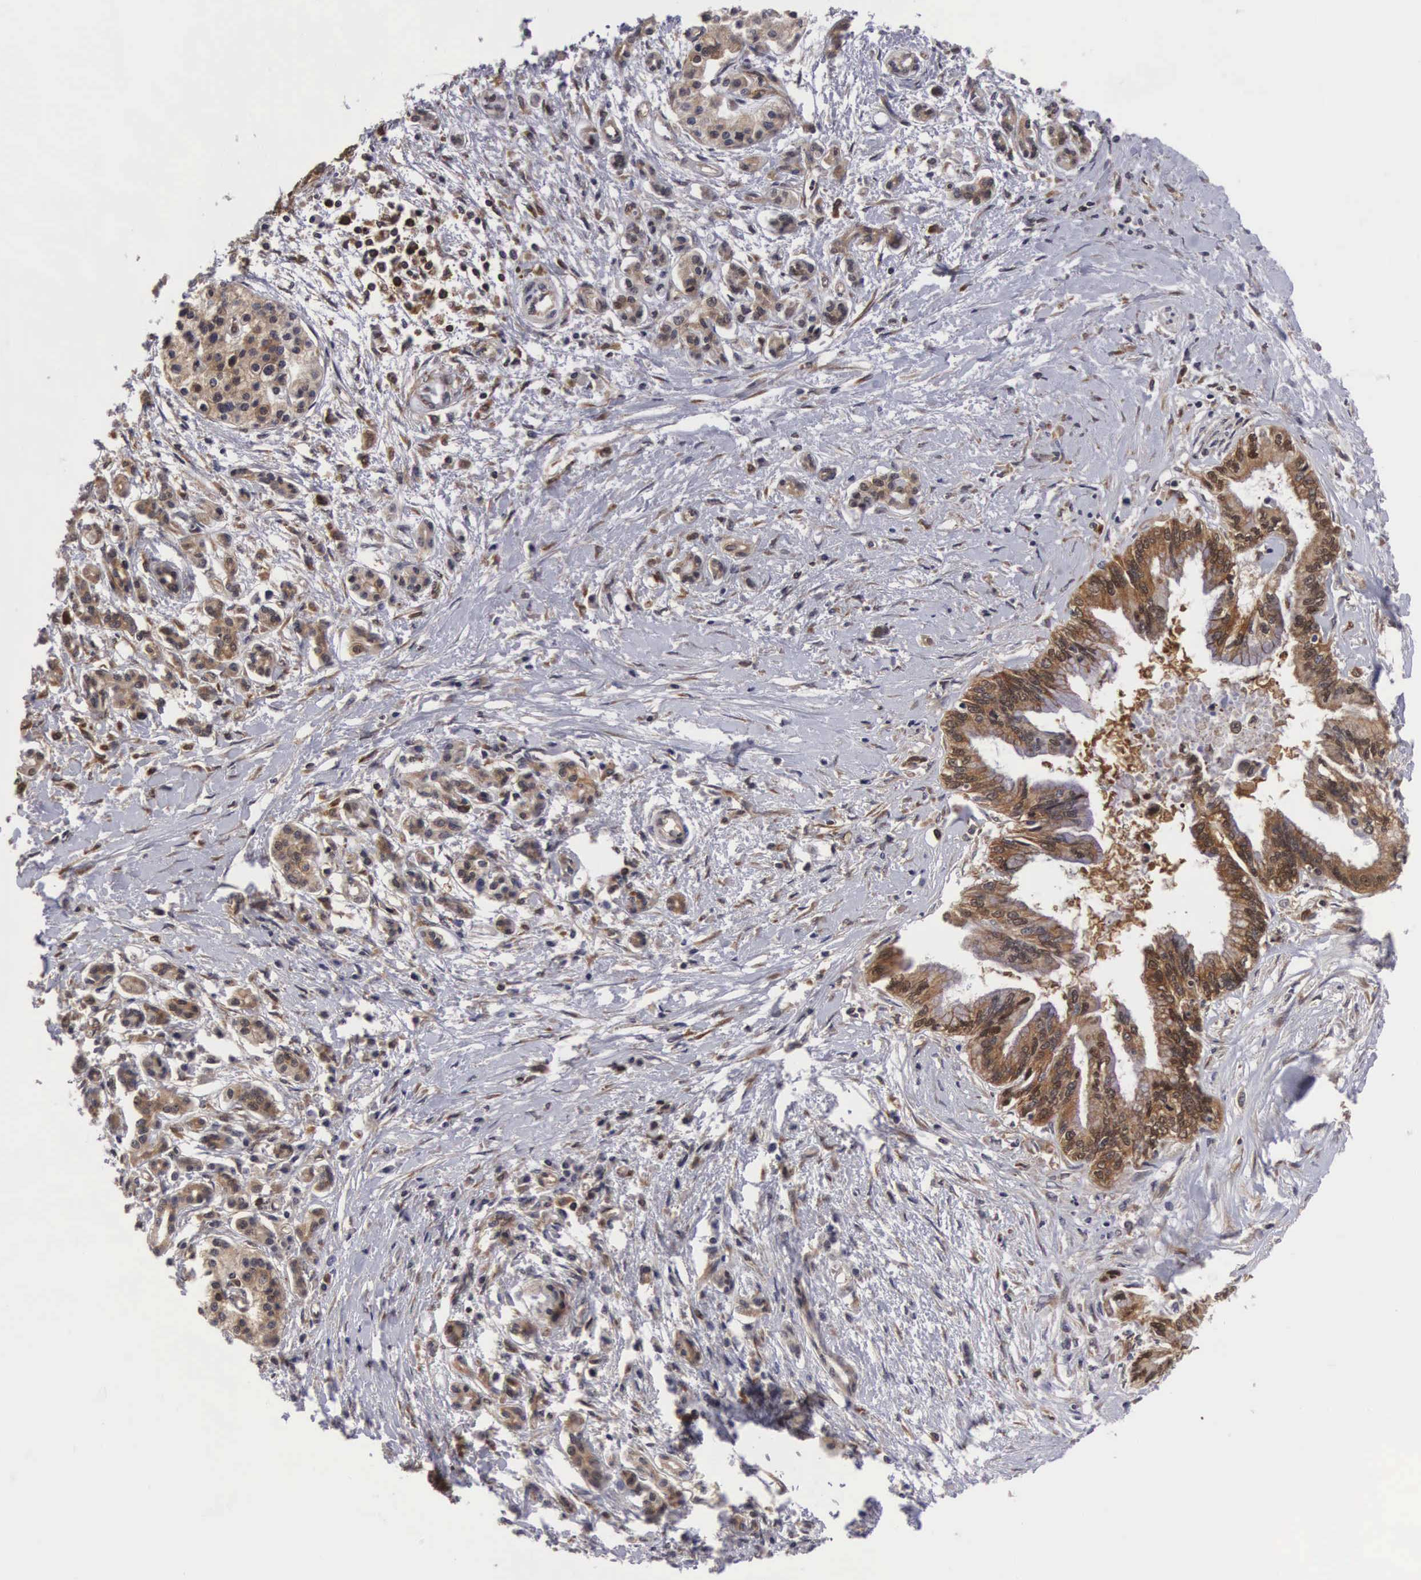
{"staining": {"intensity": "moderate", "quantity": ">75%", "location": "cytoplasmic/membranous"}, "tissue": "pancreatic cancer", "cell_type": "Tumor cells", "image_type": "cancer", "snomed": [{"axis": "morphology", "description": "Adenocarcinoma, NOS"}, {"axis": "topography", "description": "Pancreas"}], "caption": "Immunohistochemistry staining of pancreatic cancer (adenocarcinoma), which exhibits medium levels of moderate cytoplasmic/membranous expression in approximately >75% of tumor cells indicating moderate cytoplasmic/membranous protein expression. The staining was performed using DAB (brown) for protein detection and nuclei were counterstained in hematoxylin (blue).", "gene": "ADSL", "patient": {"sex": "female", "age": 64}}